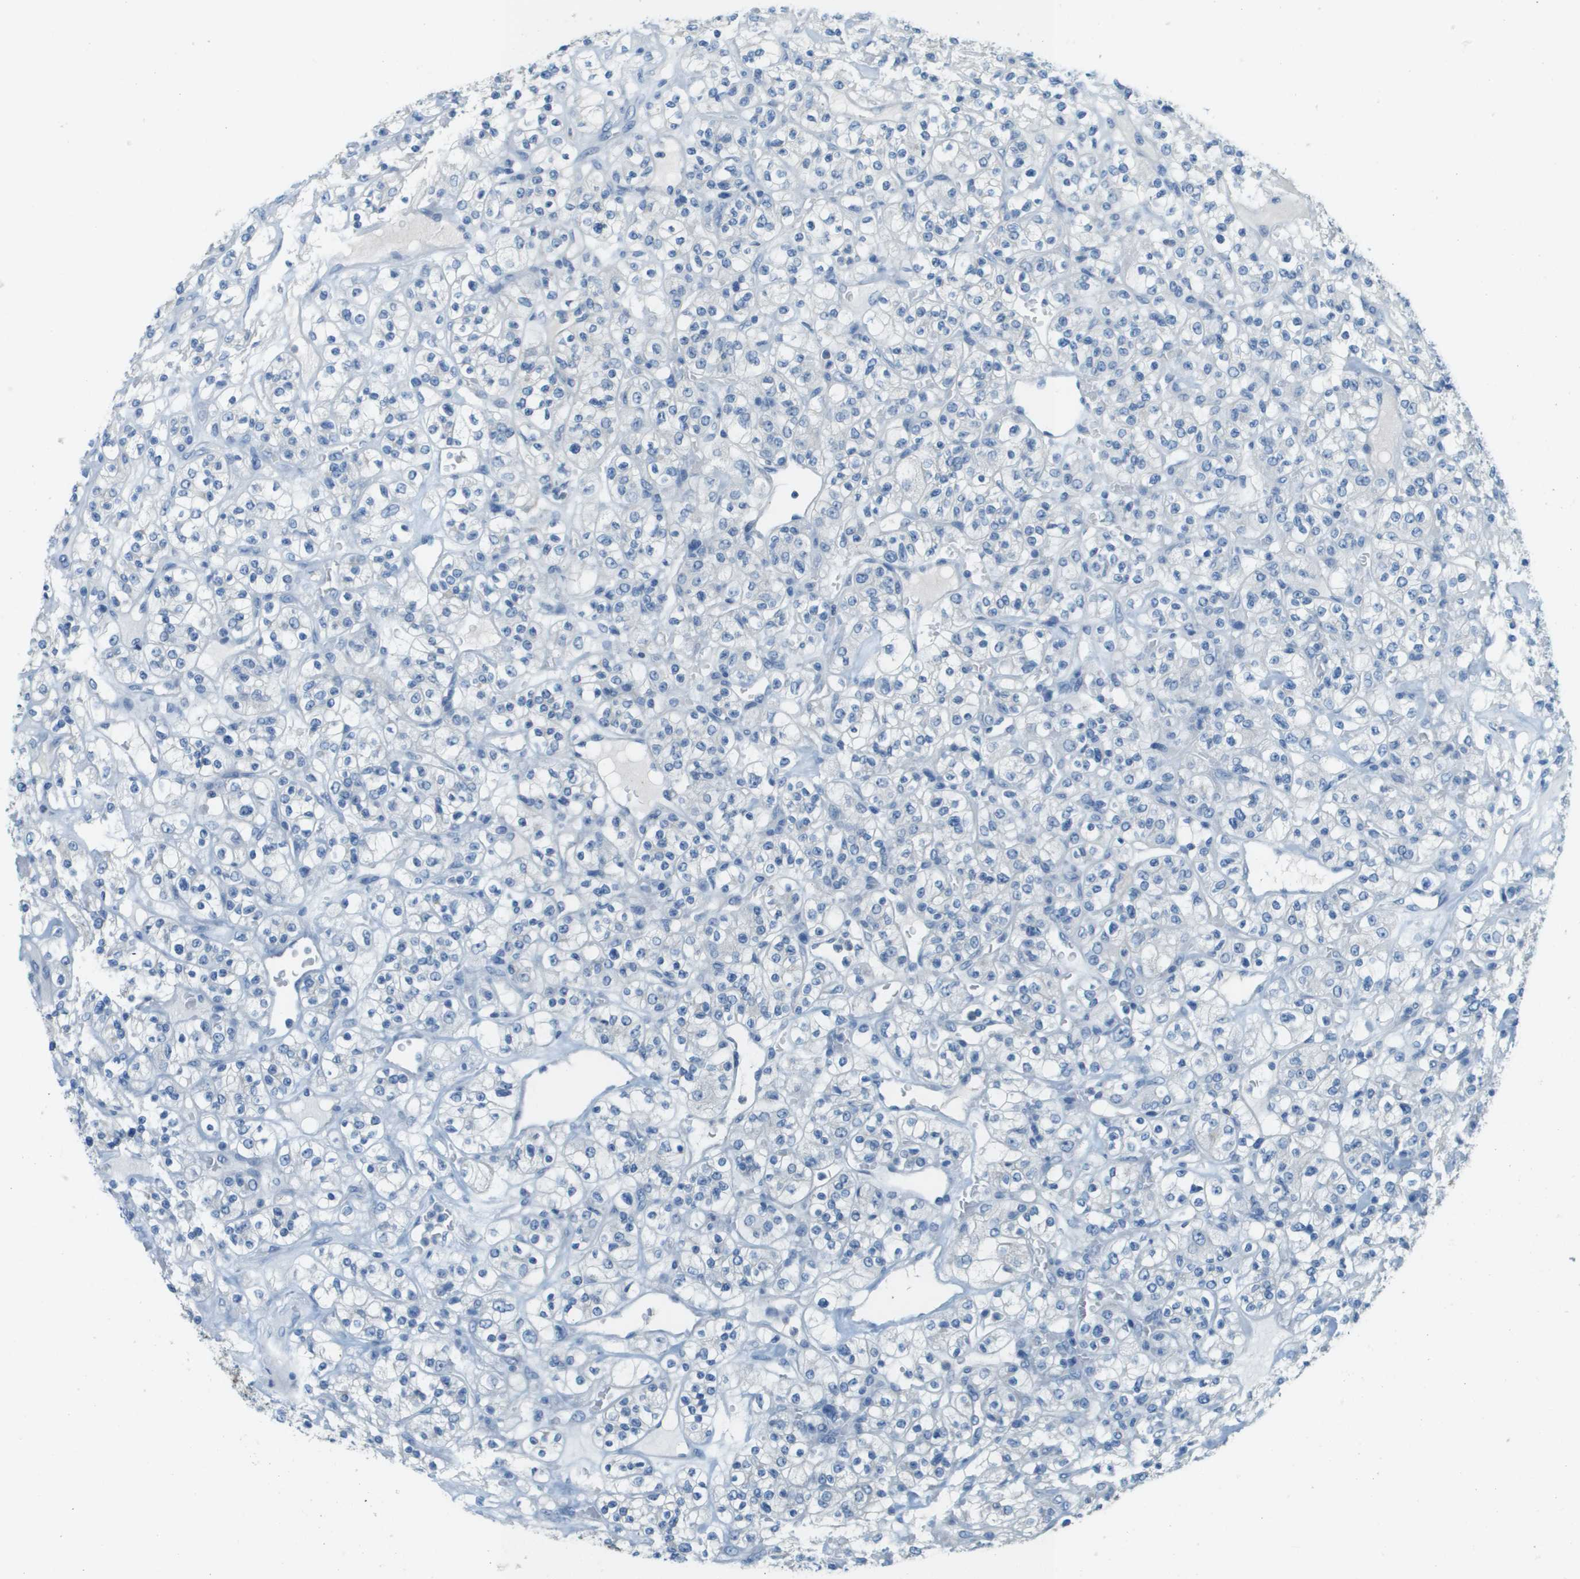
{"staining": {"intensity": "negative", "quantity": "none", "location": "none"}, "tissue": "renal cancer", "cell_type": "Tumor cells", "image_type": "cancer", "snomed": [{"axis": "morphology", "description": "Normal tissue, NOS"}, {"axis": "morphology", "description": "Adenocarcinoma, NOS"}, {"axis": "topography", "description": "Kidney"}], "caption": "Micrograph shows no protein staining in tumor cells of renal cancer tissue.", "gene": "DCN", "patient": {"sex": "female", "age": 72}}